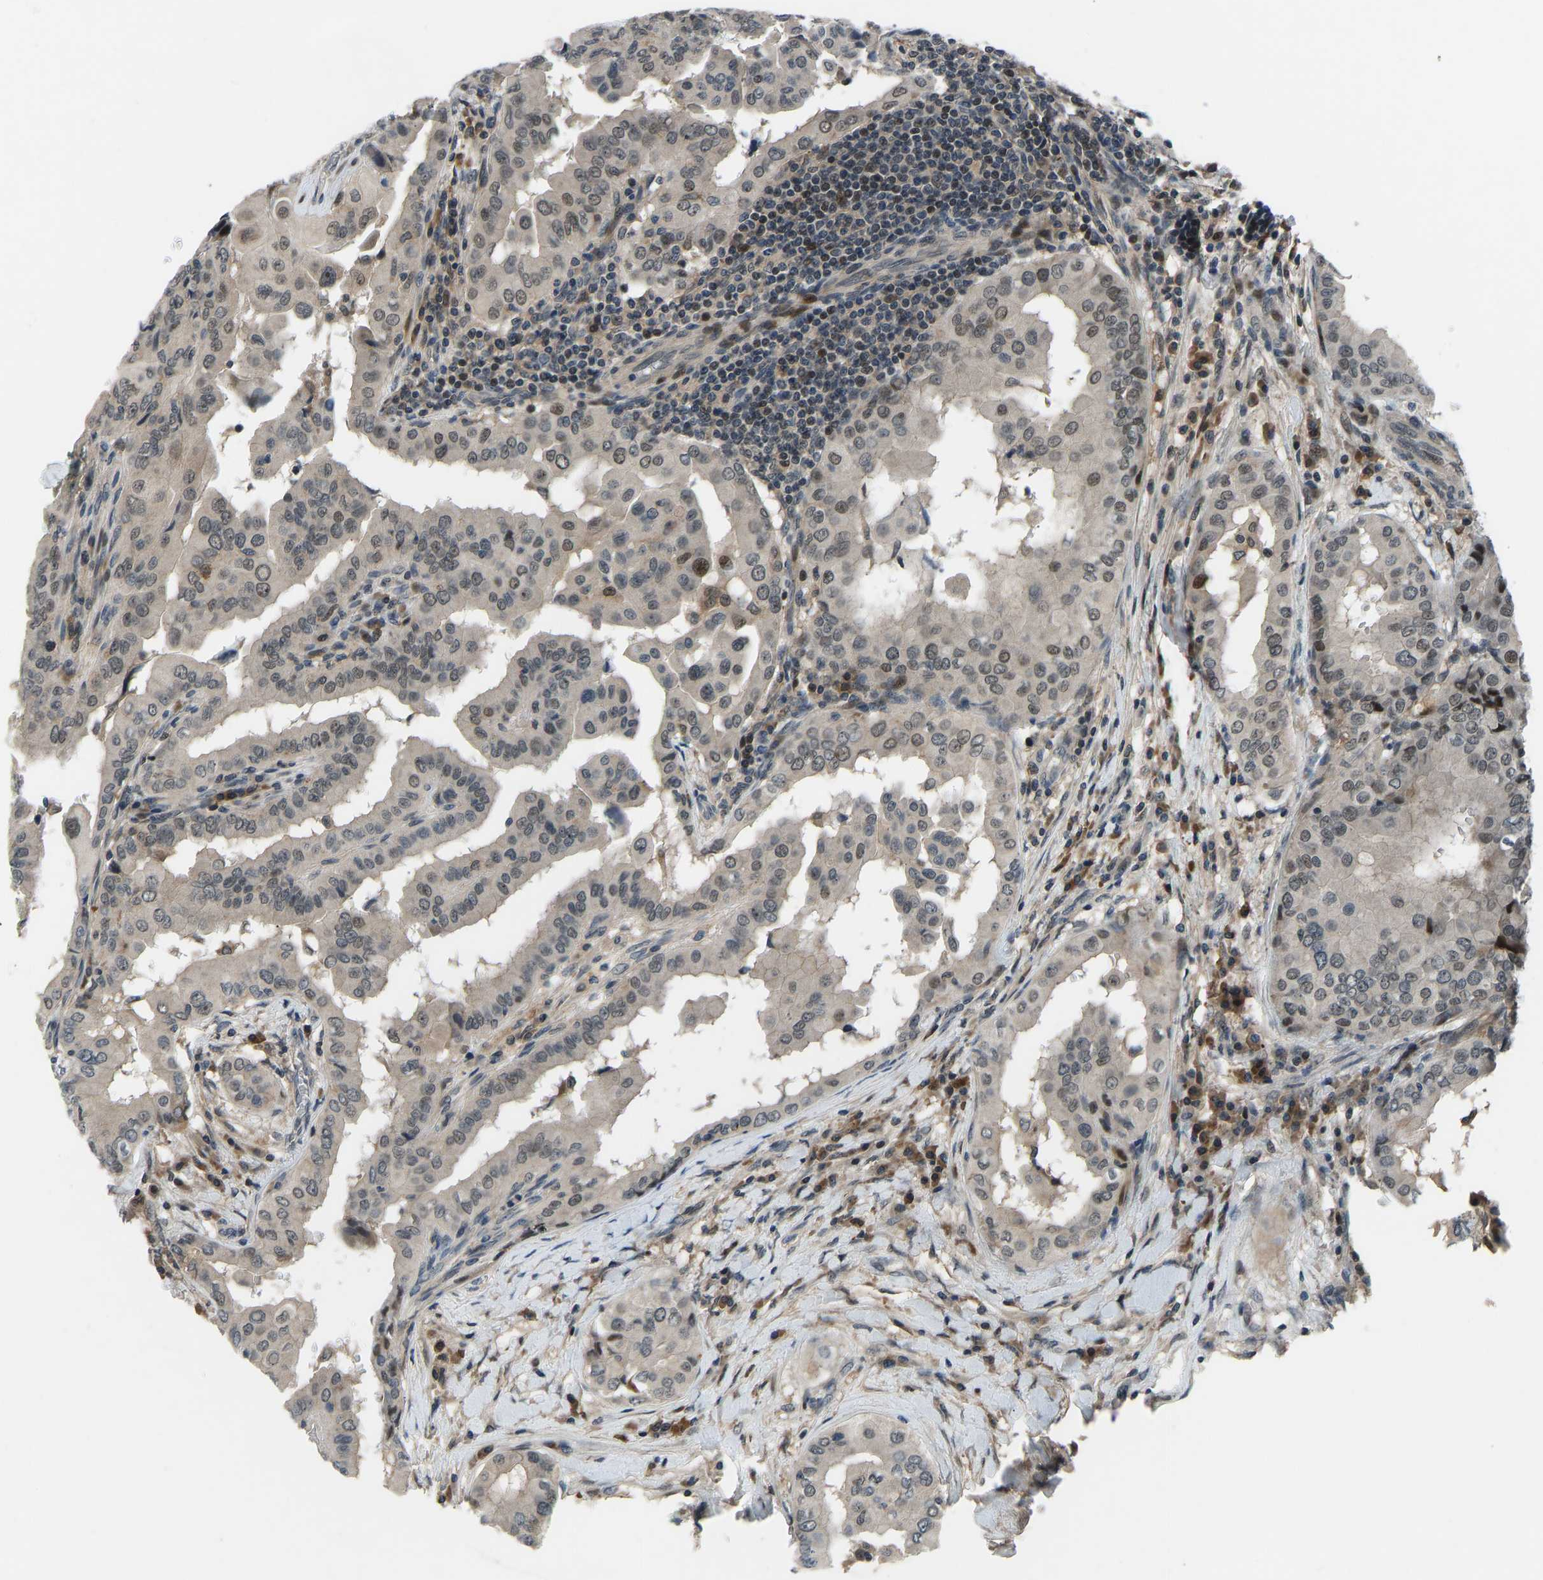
{"staining": {"intensity": "moderate", "quantity": "<25%", "location": "nuclear"}, "tissue": "thyroid cancer", "cell_type": "Tumor cells", "image_type": "cancer", "snomed": [{"axis": "morphology", "description": "Papillary adenocarcinoma, NOS"}, {"axis": "topography", "description": "Thyroid gland"}], "caption": "Tumor cells show low levels of moderate nuclear expression in approximately <25% of cells in human papillary adenocarcinoma (thyroid).", "gene": "RLIM", "patient": {"sex": "male", "age": 33}}